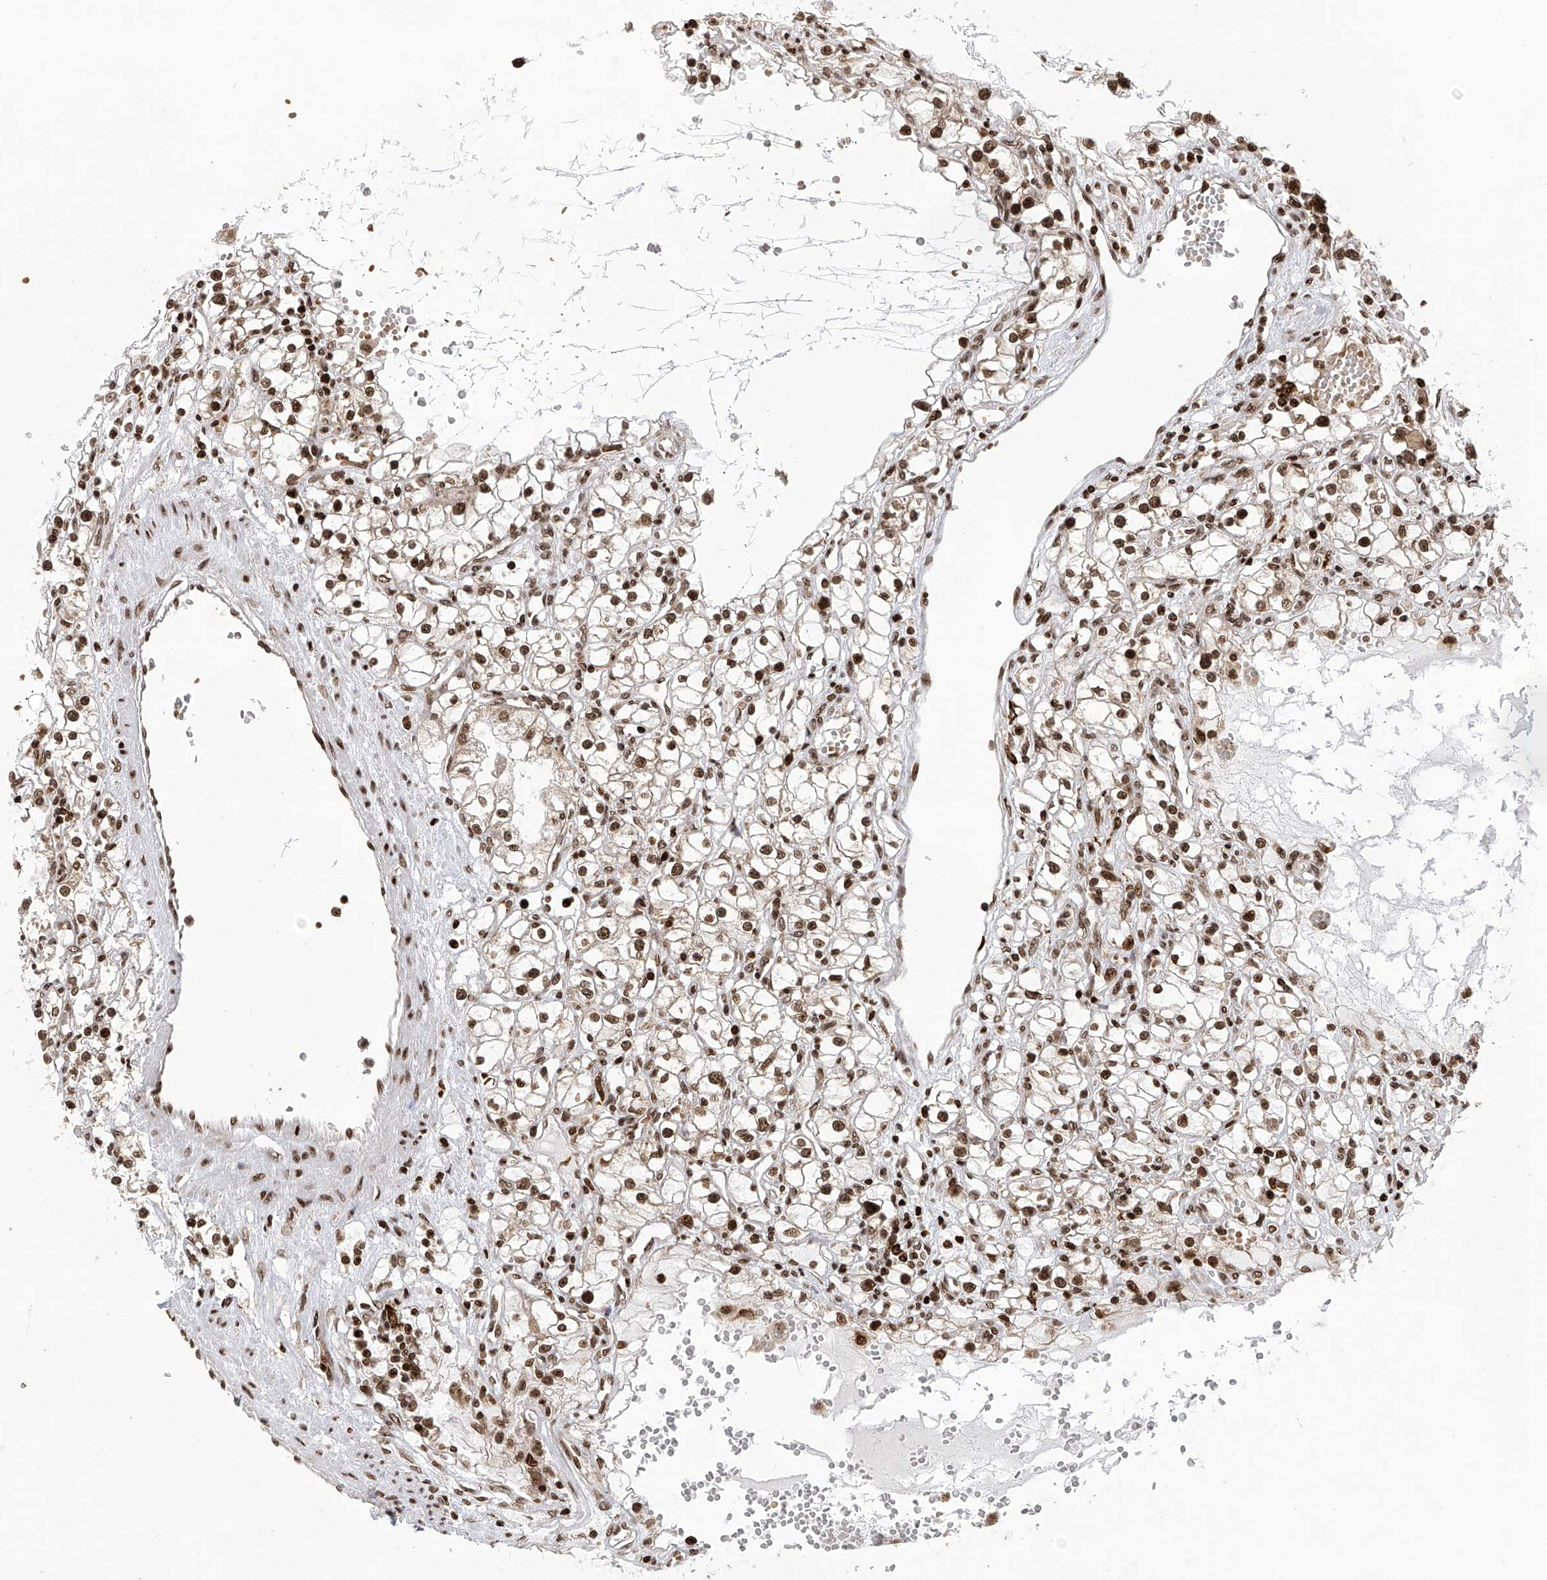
{"staining": {"intensity": "moderate", "quantity": ">75%", "location": "nuclear"}, "tissue": "renal cancer", "cell_type": "Tumor cells", "image_type": "cancer", "snomed": [{"axis": "morphology", "description": "Adenocarcinoma, NOS"}, {"axis": "topography", "description": "Kidney"}], "caption": "A brown stain highlights moderate nuclear positivity of a protein in renal cancer tumor cells.", "gene": "PAK1IP1", "patient": {"sex": "male", "age": 56}}